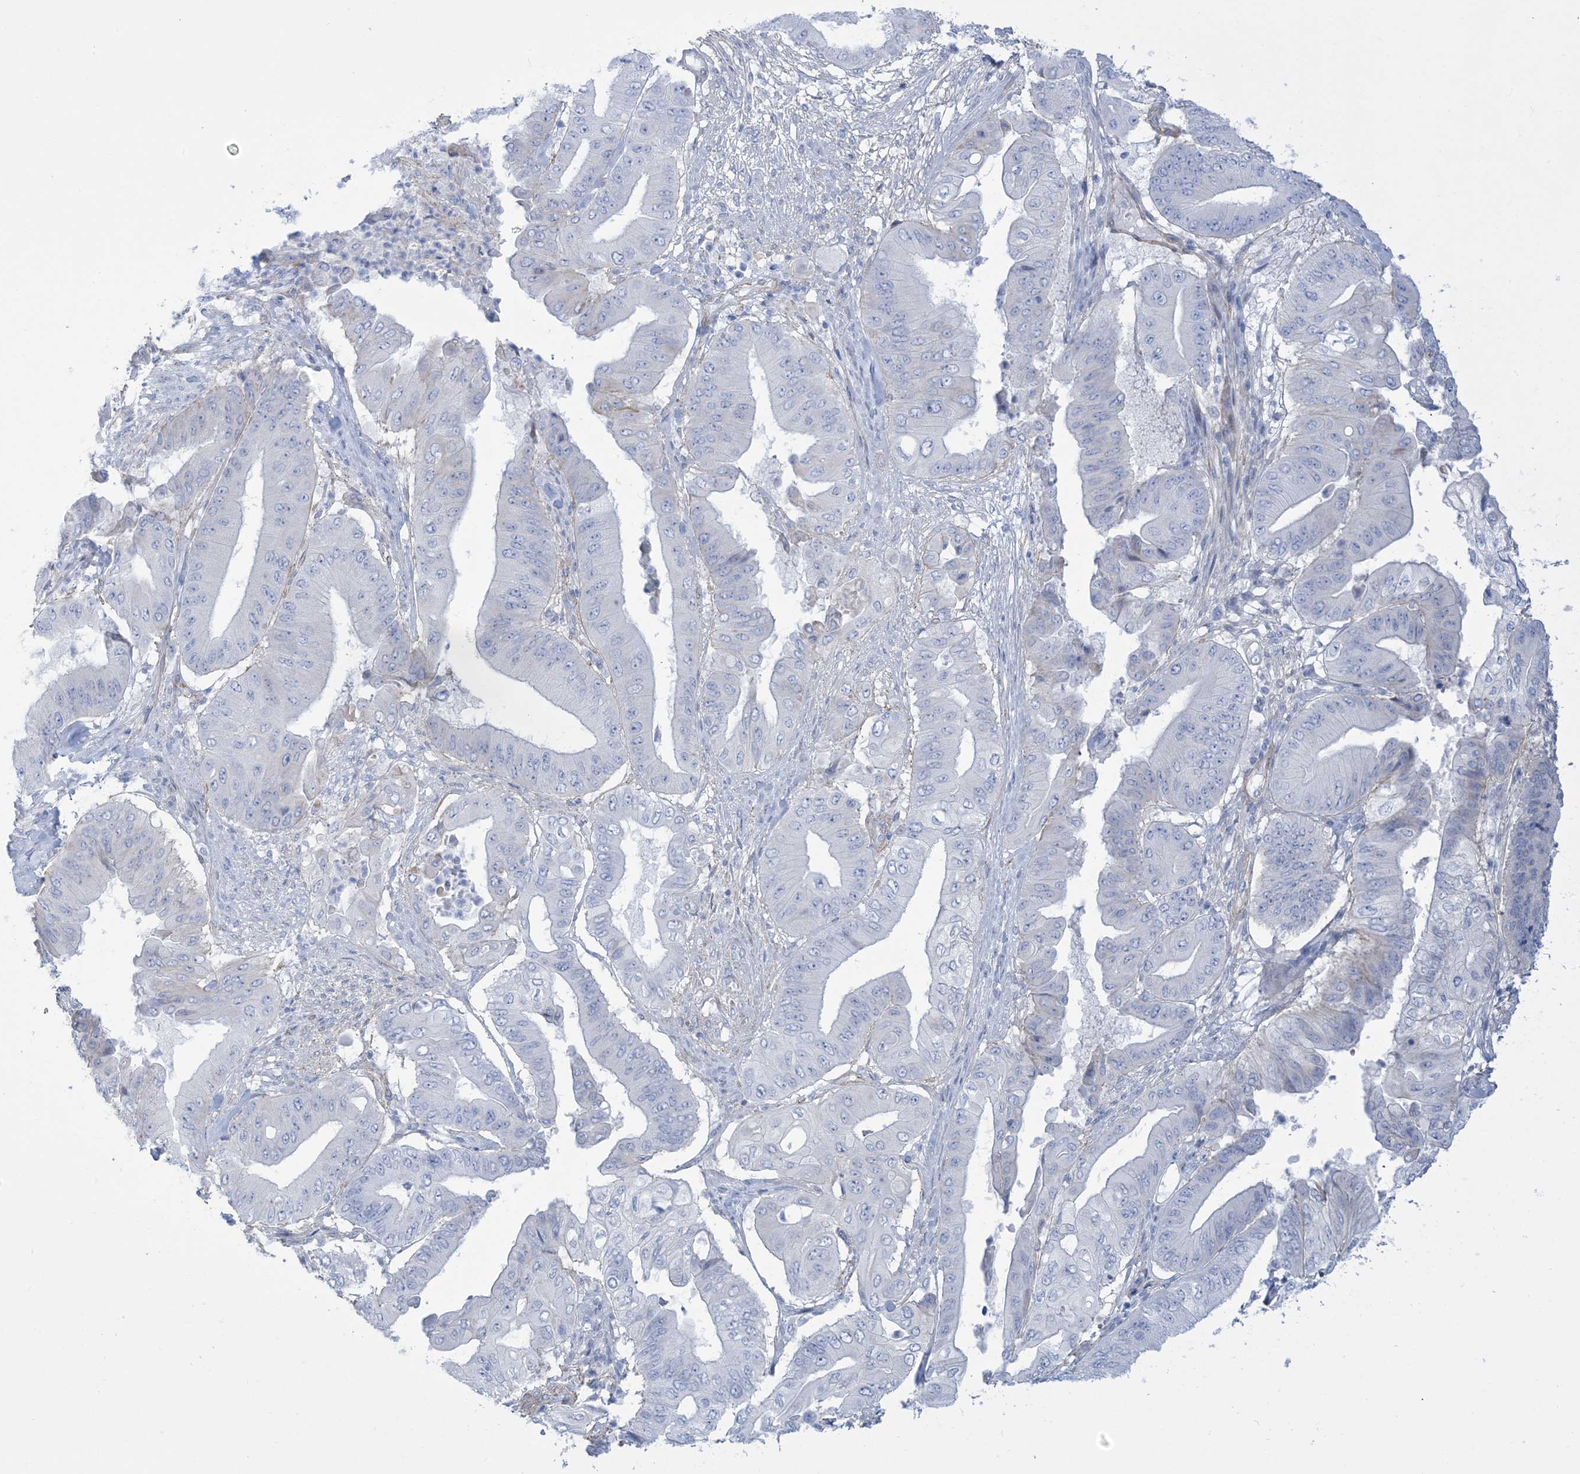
{"staining": {"intensity": "negative", "quantity": "none", "location": "none"}, "tissue": "pancreatic cancer", "cell_type": "Tumor cells", "image_type": "cancer", "snomed": [{"axis": "morphology", "description": "Adenocarcinoma, NOS"}, {"axis": "topography", "description": "Pancreas"}], "caption": "An image of human pancreatic cancer (adenocarcinoma) is negative for staining in tumor cells.", "gene": "AGXT", "patient": {"sex": "female", "age": 77}}